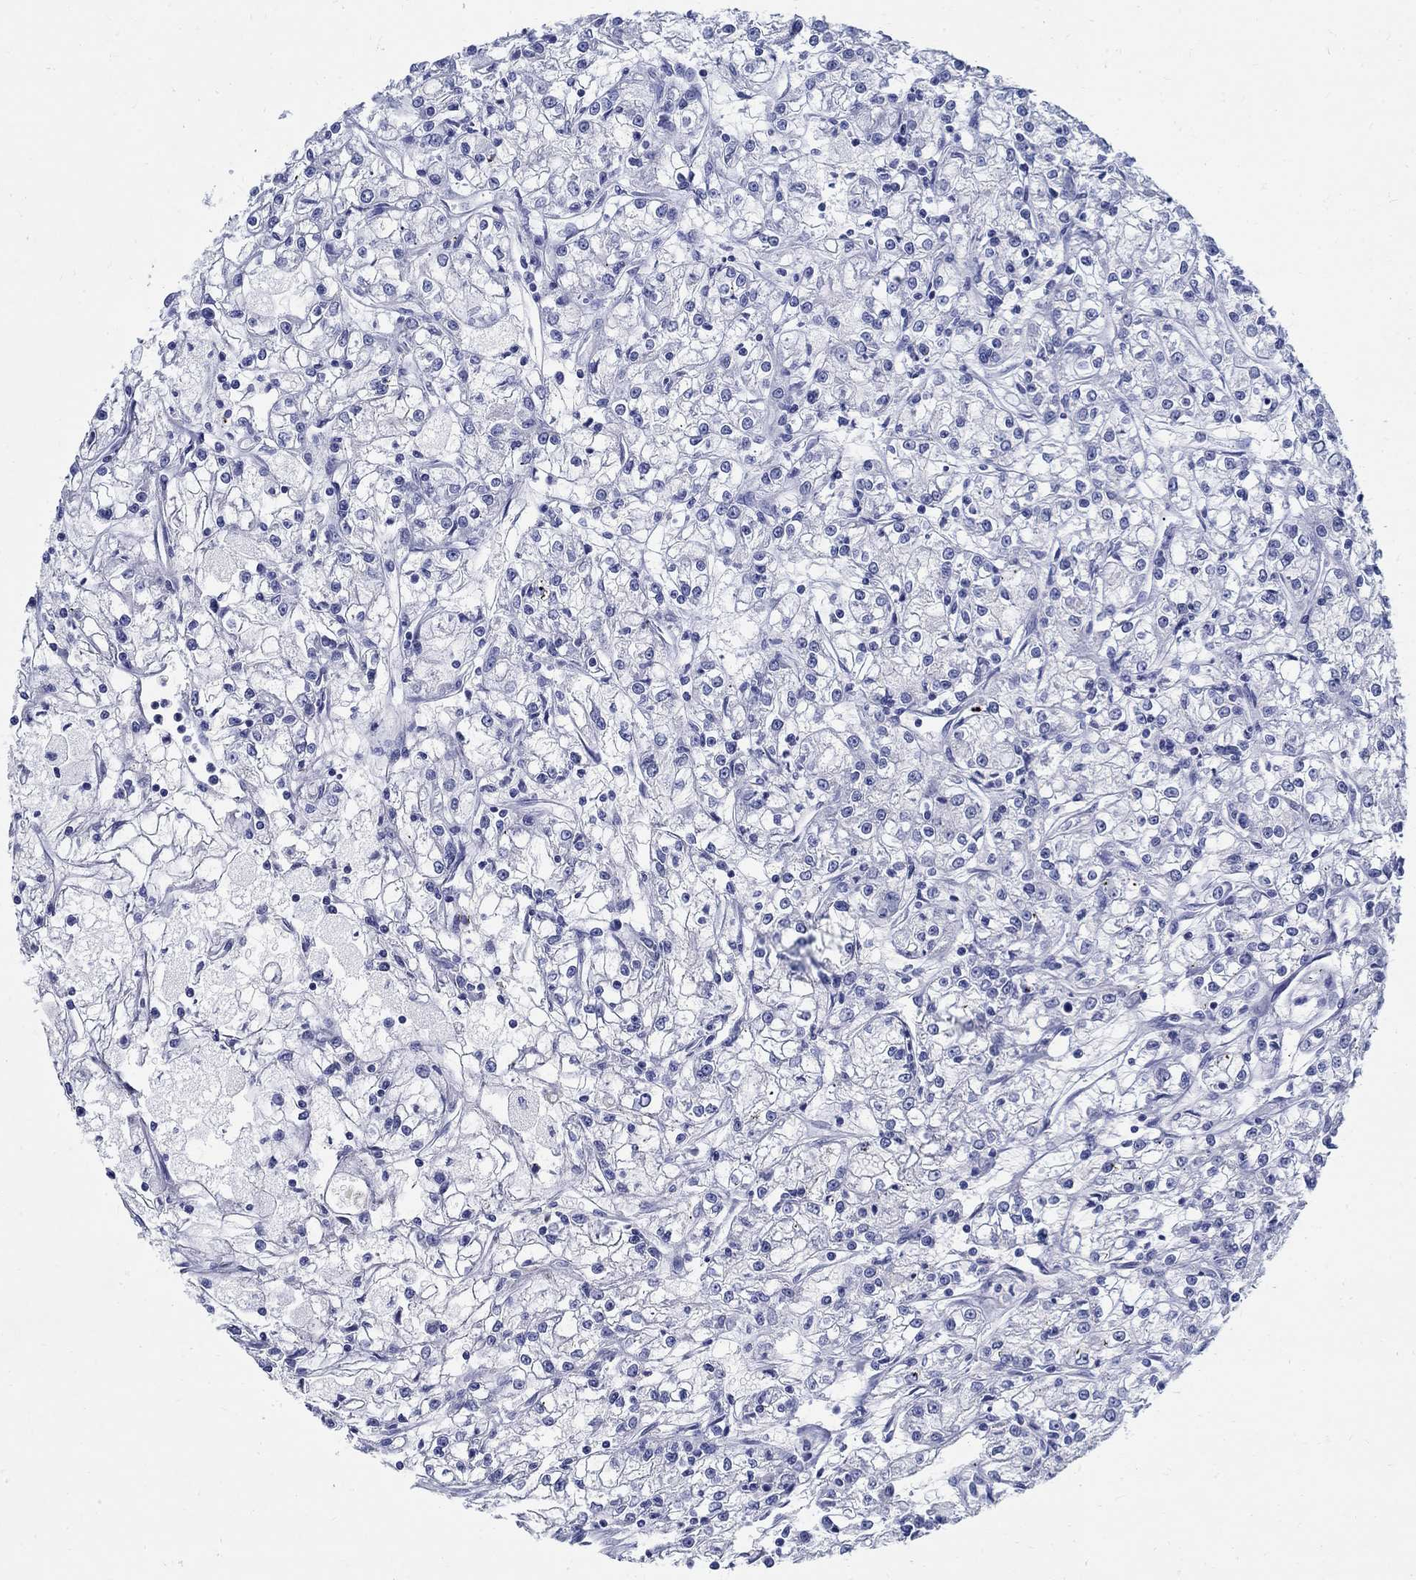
{"staining": {"intensity": "negative", "quantity": "none", "location": "none"}, "tissue": "renal cancer", "cell_type": "Tumor cells", "image_type": "cancer", "snomed": [{"axis": "morphology", "description": "Adenocarcinoma, NOS"}, {"axis": "topography", "description": "Kidney"}], "caption": "There is no significant positivity in tumor cells of renal cancer (adenocarcinoma). The staining is performed using DAB (3,3'-diaminobenzidine) brown chromogen with nuclei counter-stained in using hematoxylin.", "gene": "BSPRY", "patient": {"sex": "female", "age": 59}}